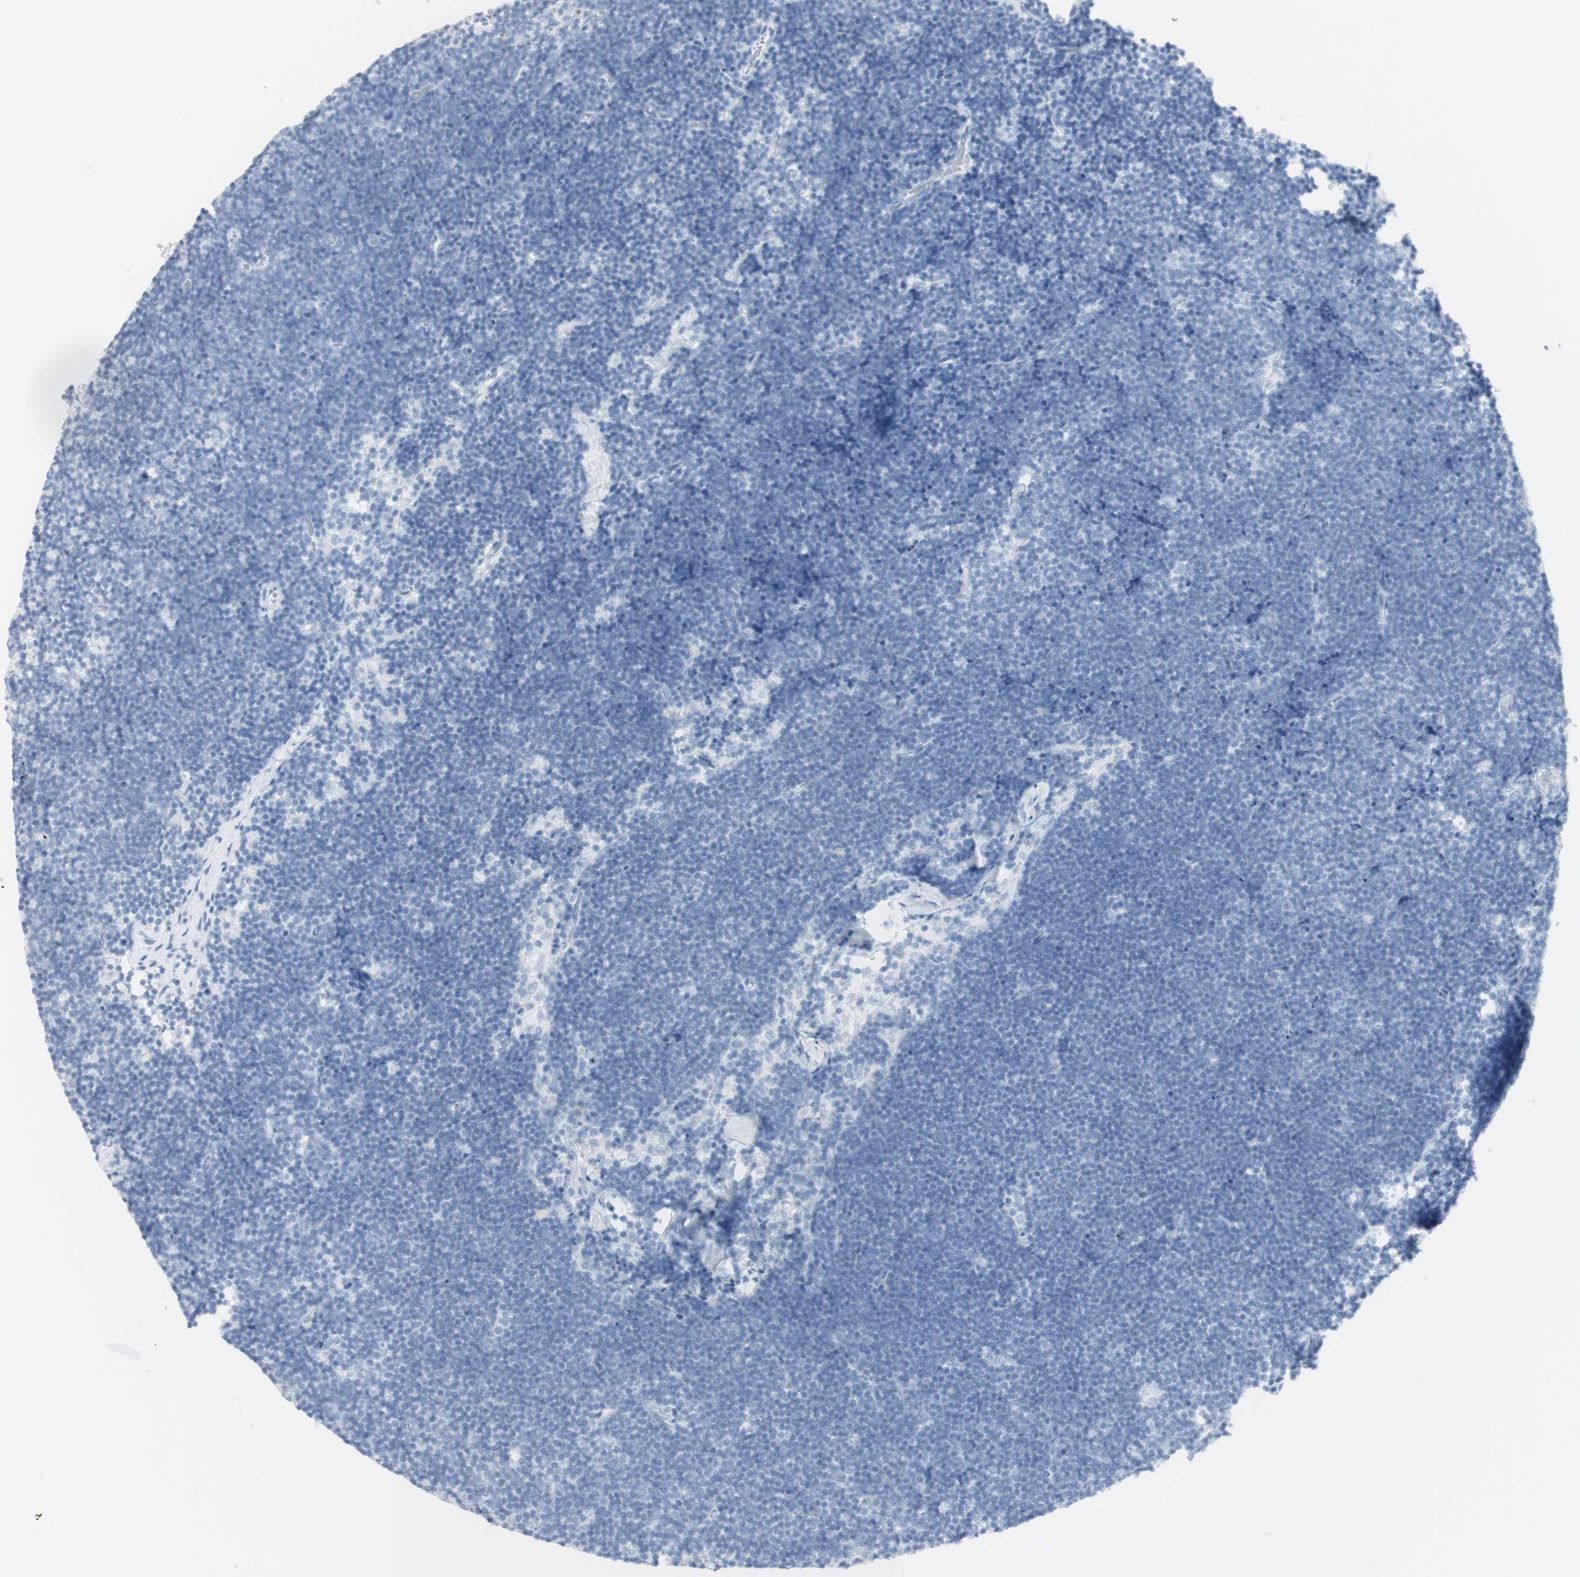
{"staining": {"intensity": "negative", "quantity": "none", "location": "none"}, "tissue": "lymph node", "cell_type": "Germinal center cells", "image_type": "normal", "snomed": [{"axis": "morphology", "description": "Normal tissue, NOS"}, {"axis": "topography", "description": "Lymph node"}], "caption": "Lymph node stained for a protein using immunohistochemistry (IHC) shows no expression germinal center cells.", "gene": "NAPSA", "patient": {"sex": "male", "age": 63}}